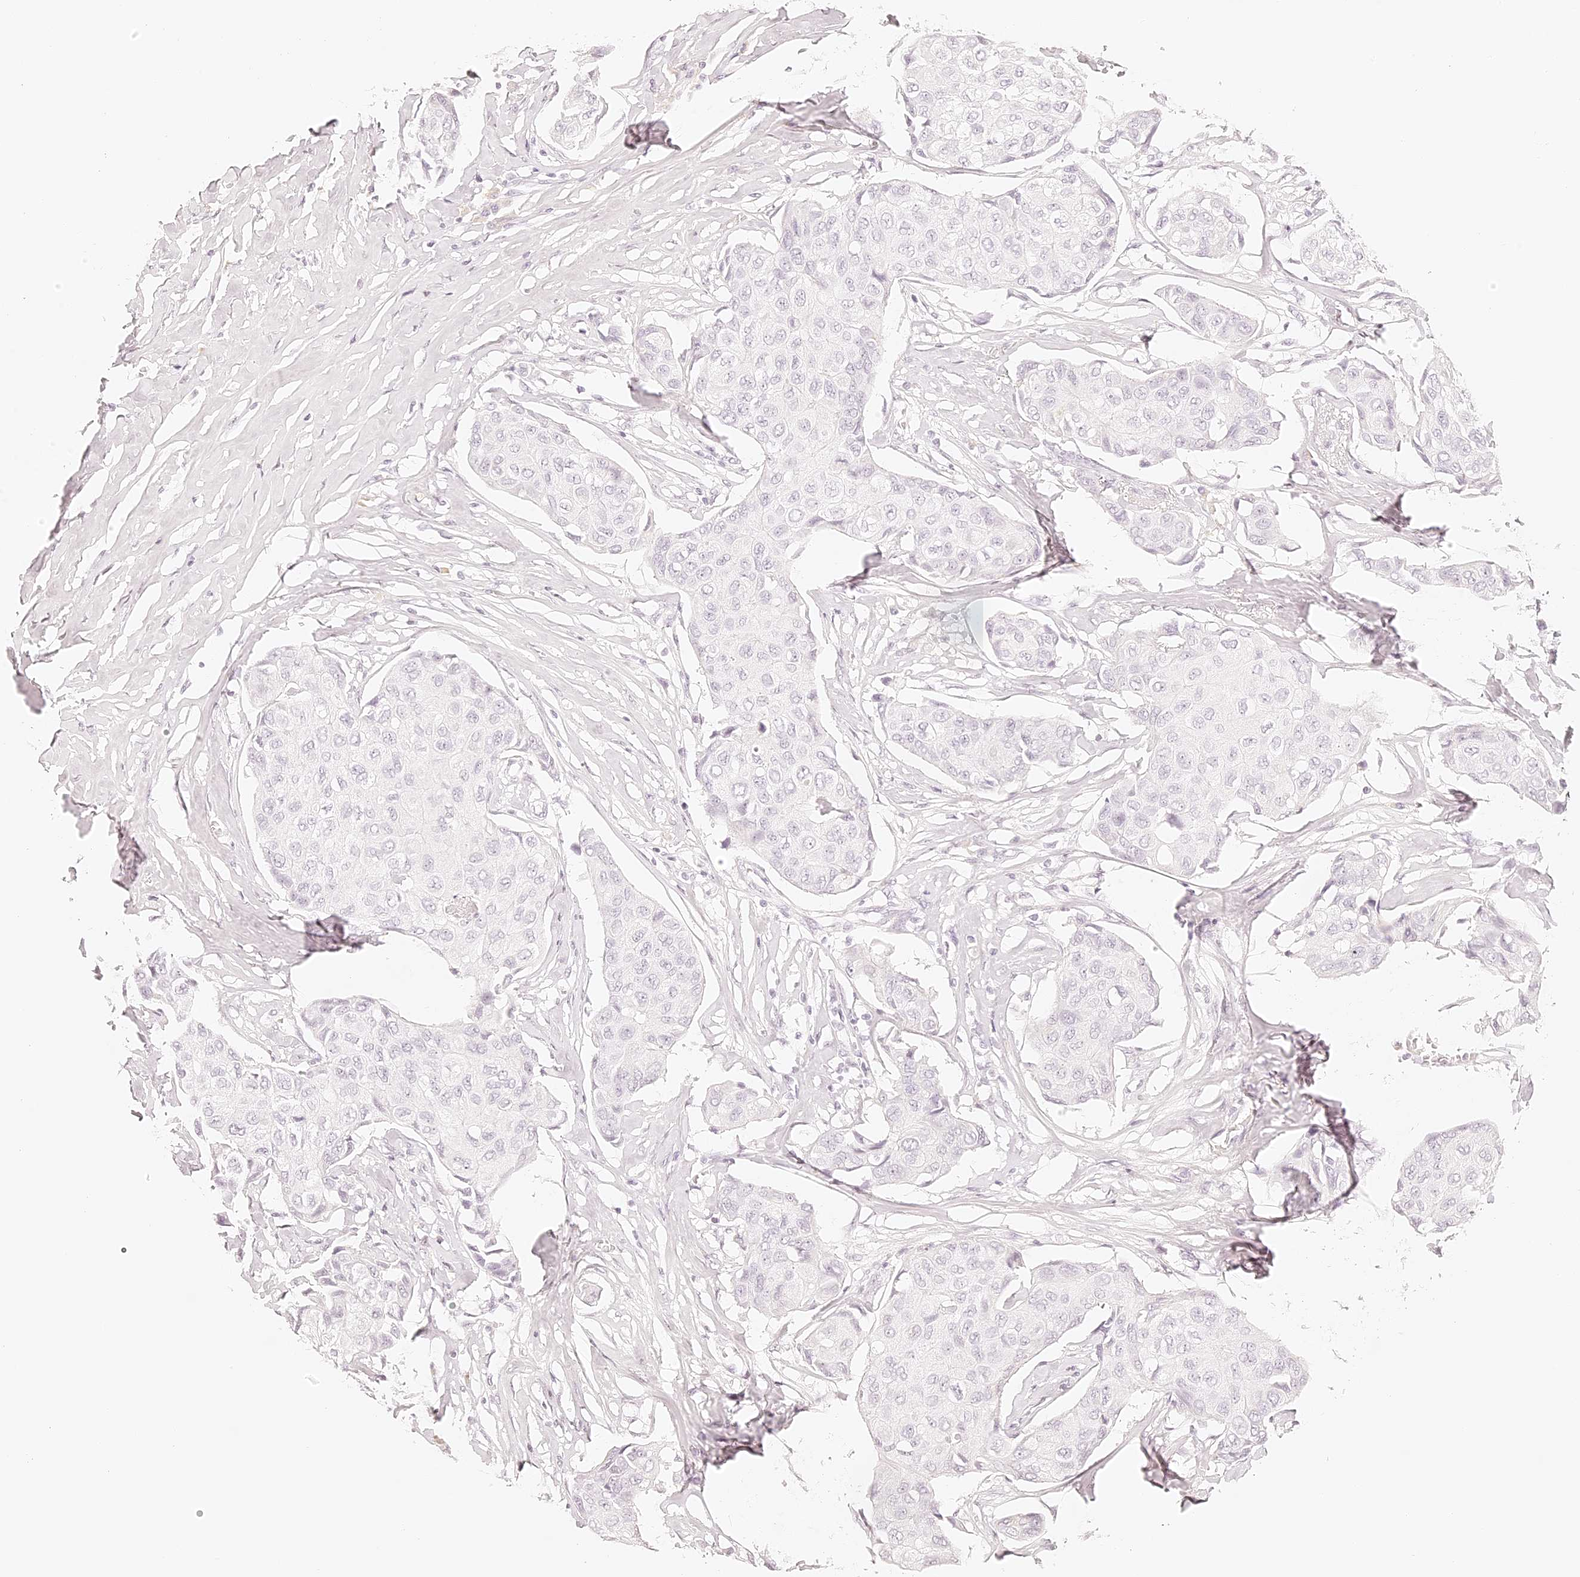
{"staining": {"intensity": "negative", "quantity": "none", "location": "none"}, "tissue": "breast cancer", "cell_type": "Tumor cells", "image_type": "cancer", "snomed": [{"axis": "morphology", "description": "Duct carcinoma"}, {"axis": "topography", "description": "Breast"}], "caption": "DAB immunohistochemical staining of breast cancer (invasive ductal carcinoma) displays no significant staining in tumor cells.", "gene": "TRIM45", "patient": {"sex": "female", "age": 80}}